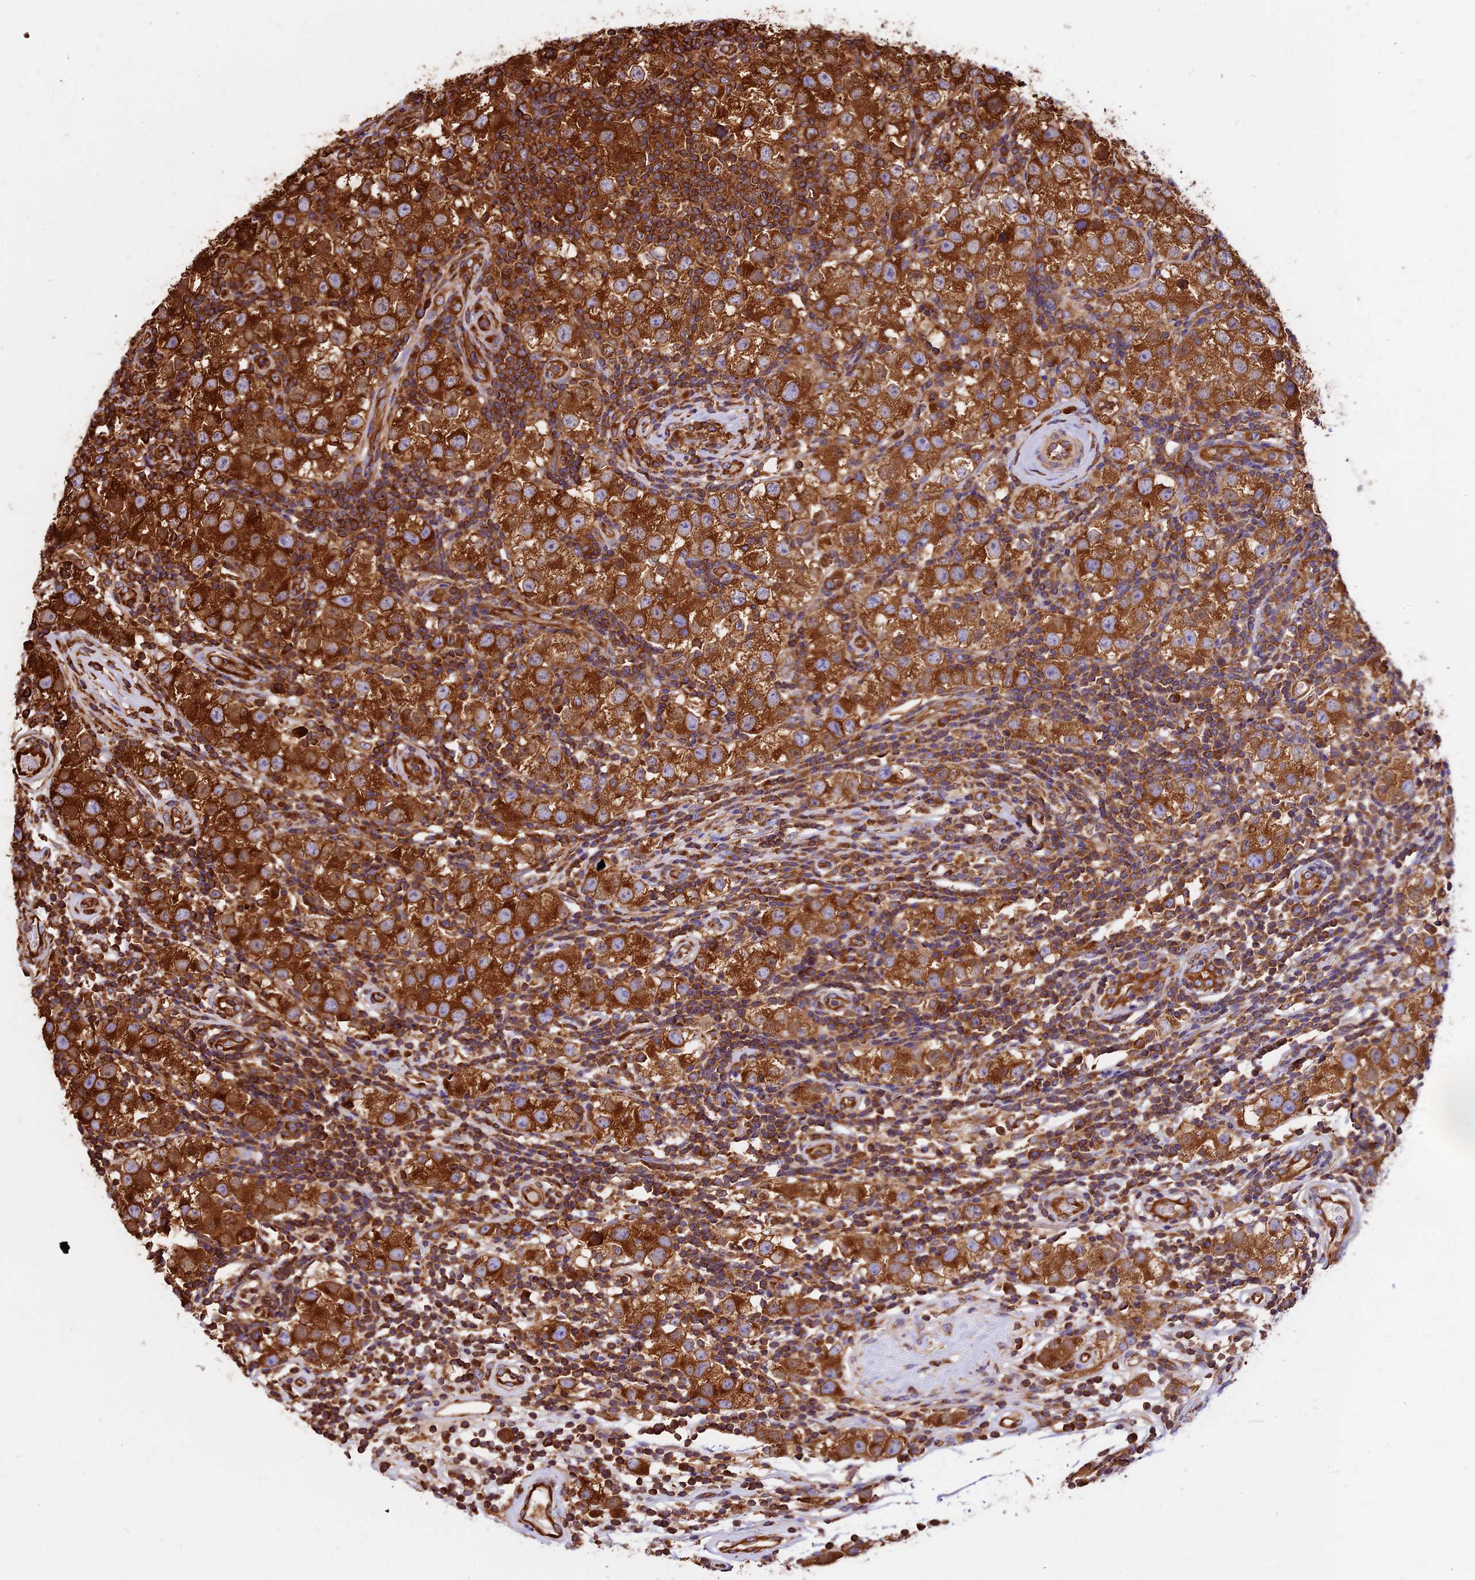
{"staining": {"intensity": "strong", "quantity": ">75%", "location": "cytoplasmic/membranous"}, "tissue": "testis cancer", "cell_type": "Tumor cells", "image_type": "cancer", "snomed": [{"axis": "morphology", "description": "Seminoma, NOS"}, {"axis": "topography", "description": "Testis"}], "caption": "This is an image of immunohistochemistry (IHC) staining of testis seminoma, which shows strong positivity in the cytoplasmic/membranous of tumor cells.", "gene": "KARS1", "patient": {"sex": "male", "age": 34}}